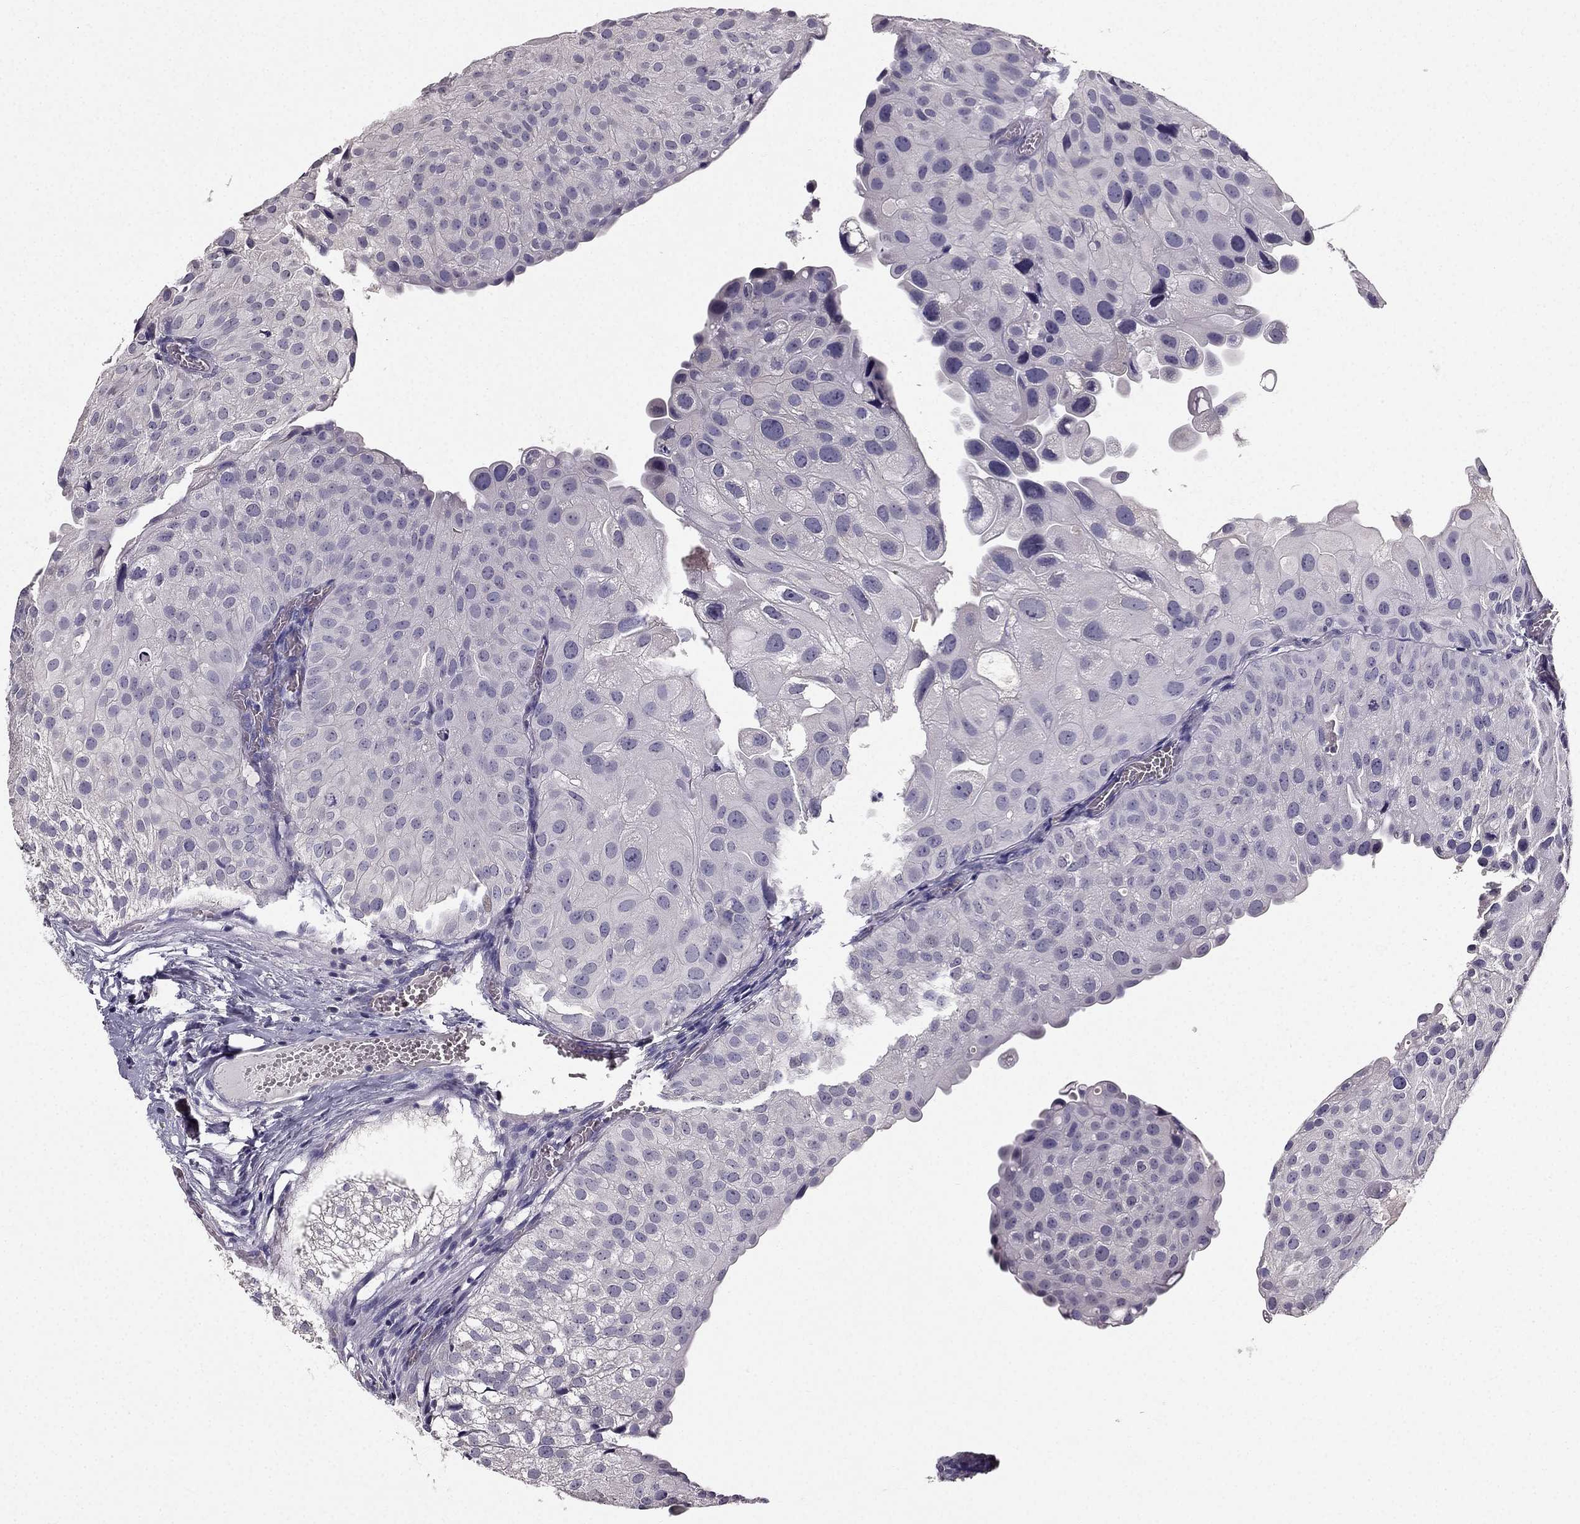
{"staining": {"intensity": "negative", "quantity": "none", "location": "none"}, "tissue": "urothelial cancer", "cell_type": "Tumor cells", "image_type": "cancer", "snomed": [{"axis": "morphology", "description": "Urothelial carcinoma, Low grade"}, {"axis": "topography", "description": "Urinary bladder"}], "caption": "This is a image of IHC staining of urothelial carcinoma (low-grade), which shows no expression in tumor cells.", "gene": "TSPYL5", "patient": {"sex": "female", "age": 78}}